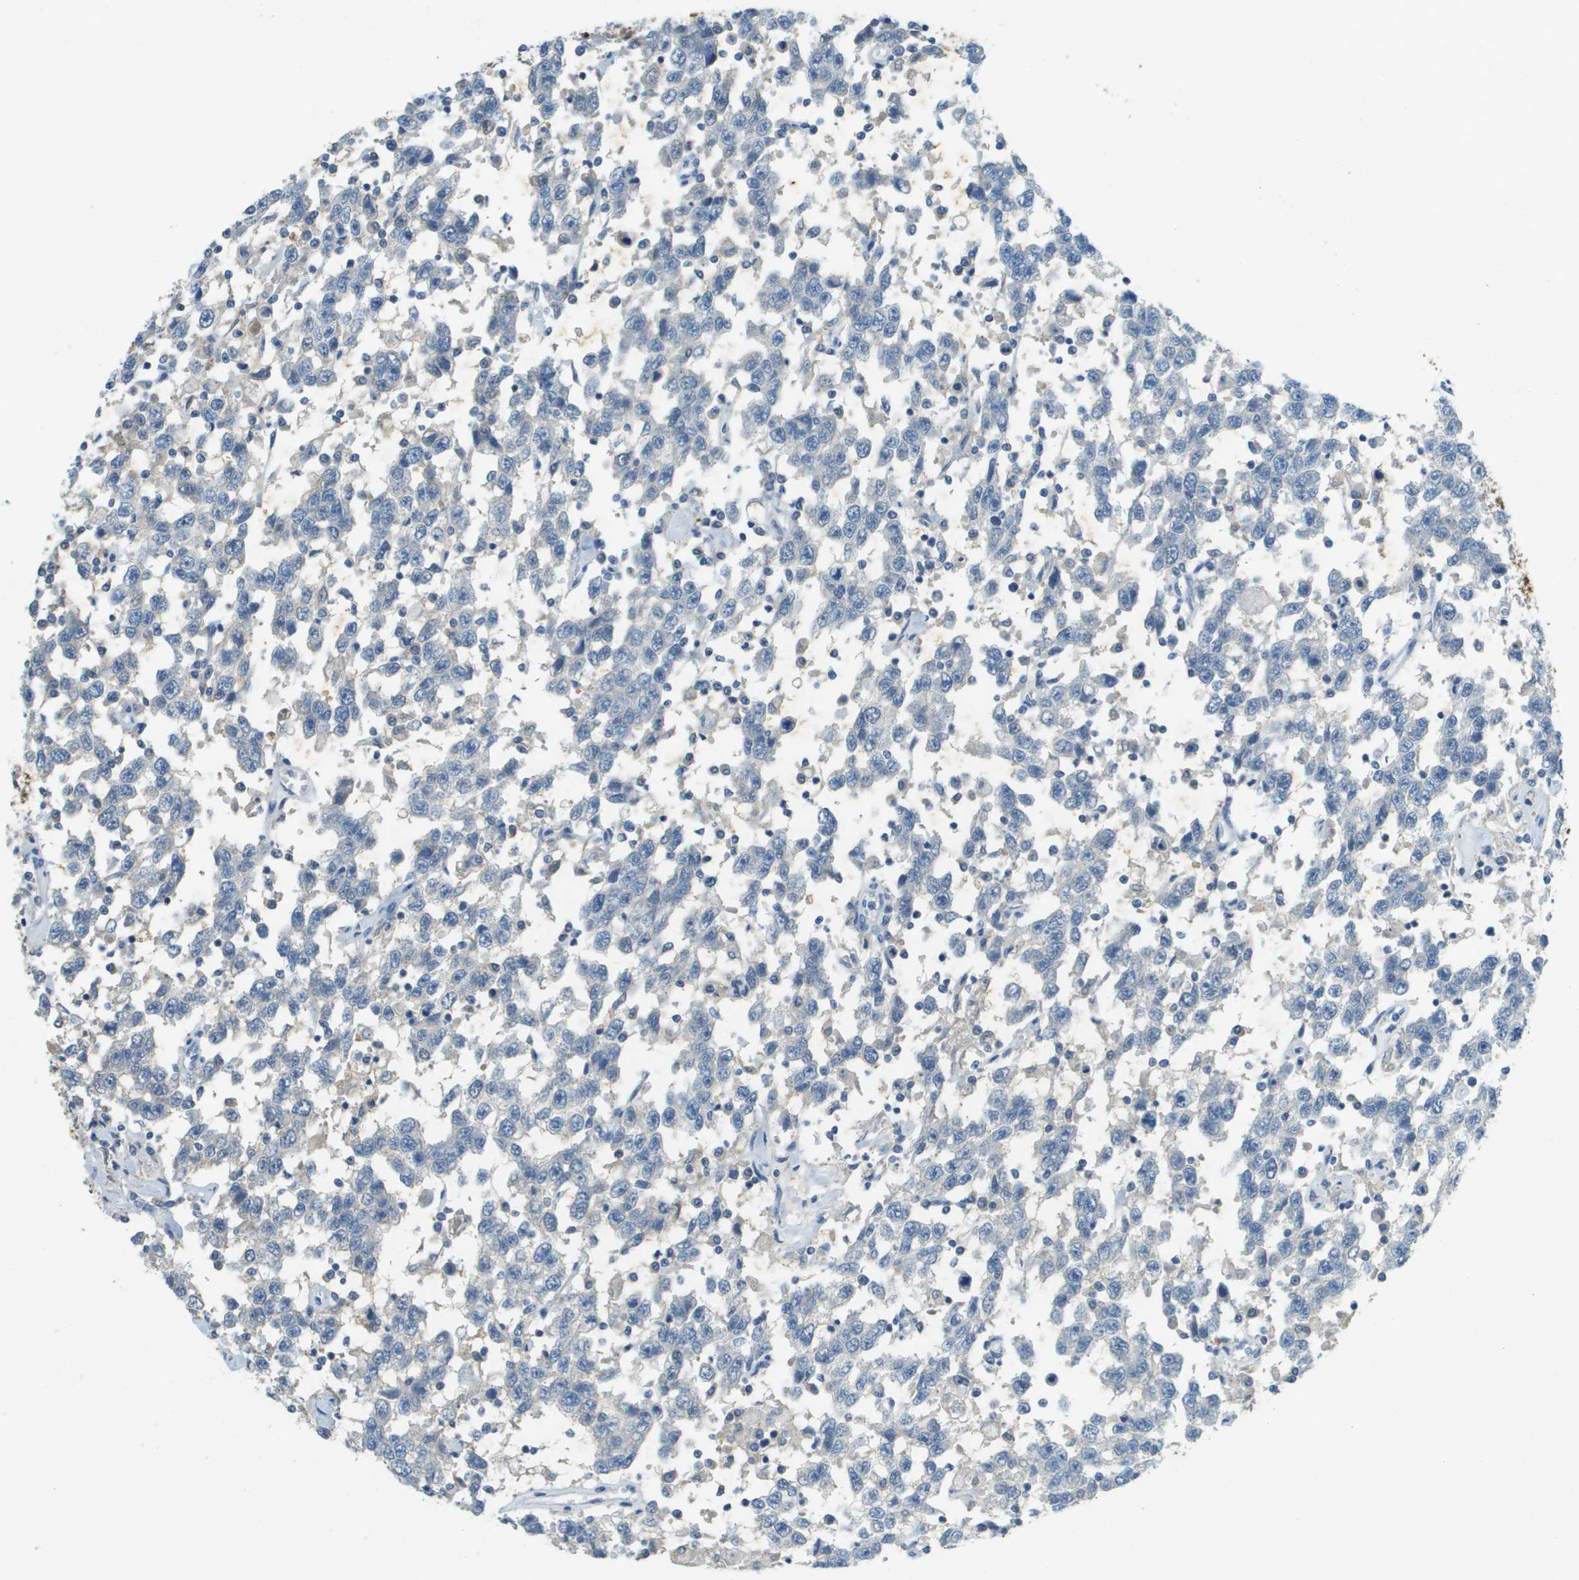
{"staining": {"intensity": "weak", "quantity": "<25%", "location": "cytoplasmic/membranous"}, "tissue": "testis cancer", "cell_type": "Tumor cells", "image_type": "cancer", "snomed": [{"axis": "morphology", "description": "Seminoma, NOS"}, {"axis": "topography", "description": "Testis"}], "caption": "A high-resolution histopathology image shows IHC staining of testis cancer (seminoma), which reveals no significant positivity in tumor cells.", "gene": "DCN", "patient": {"sex": "male", "age": 41}}